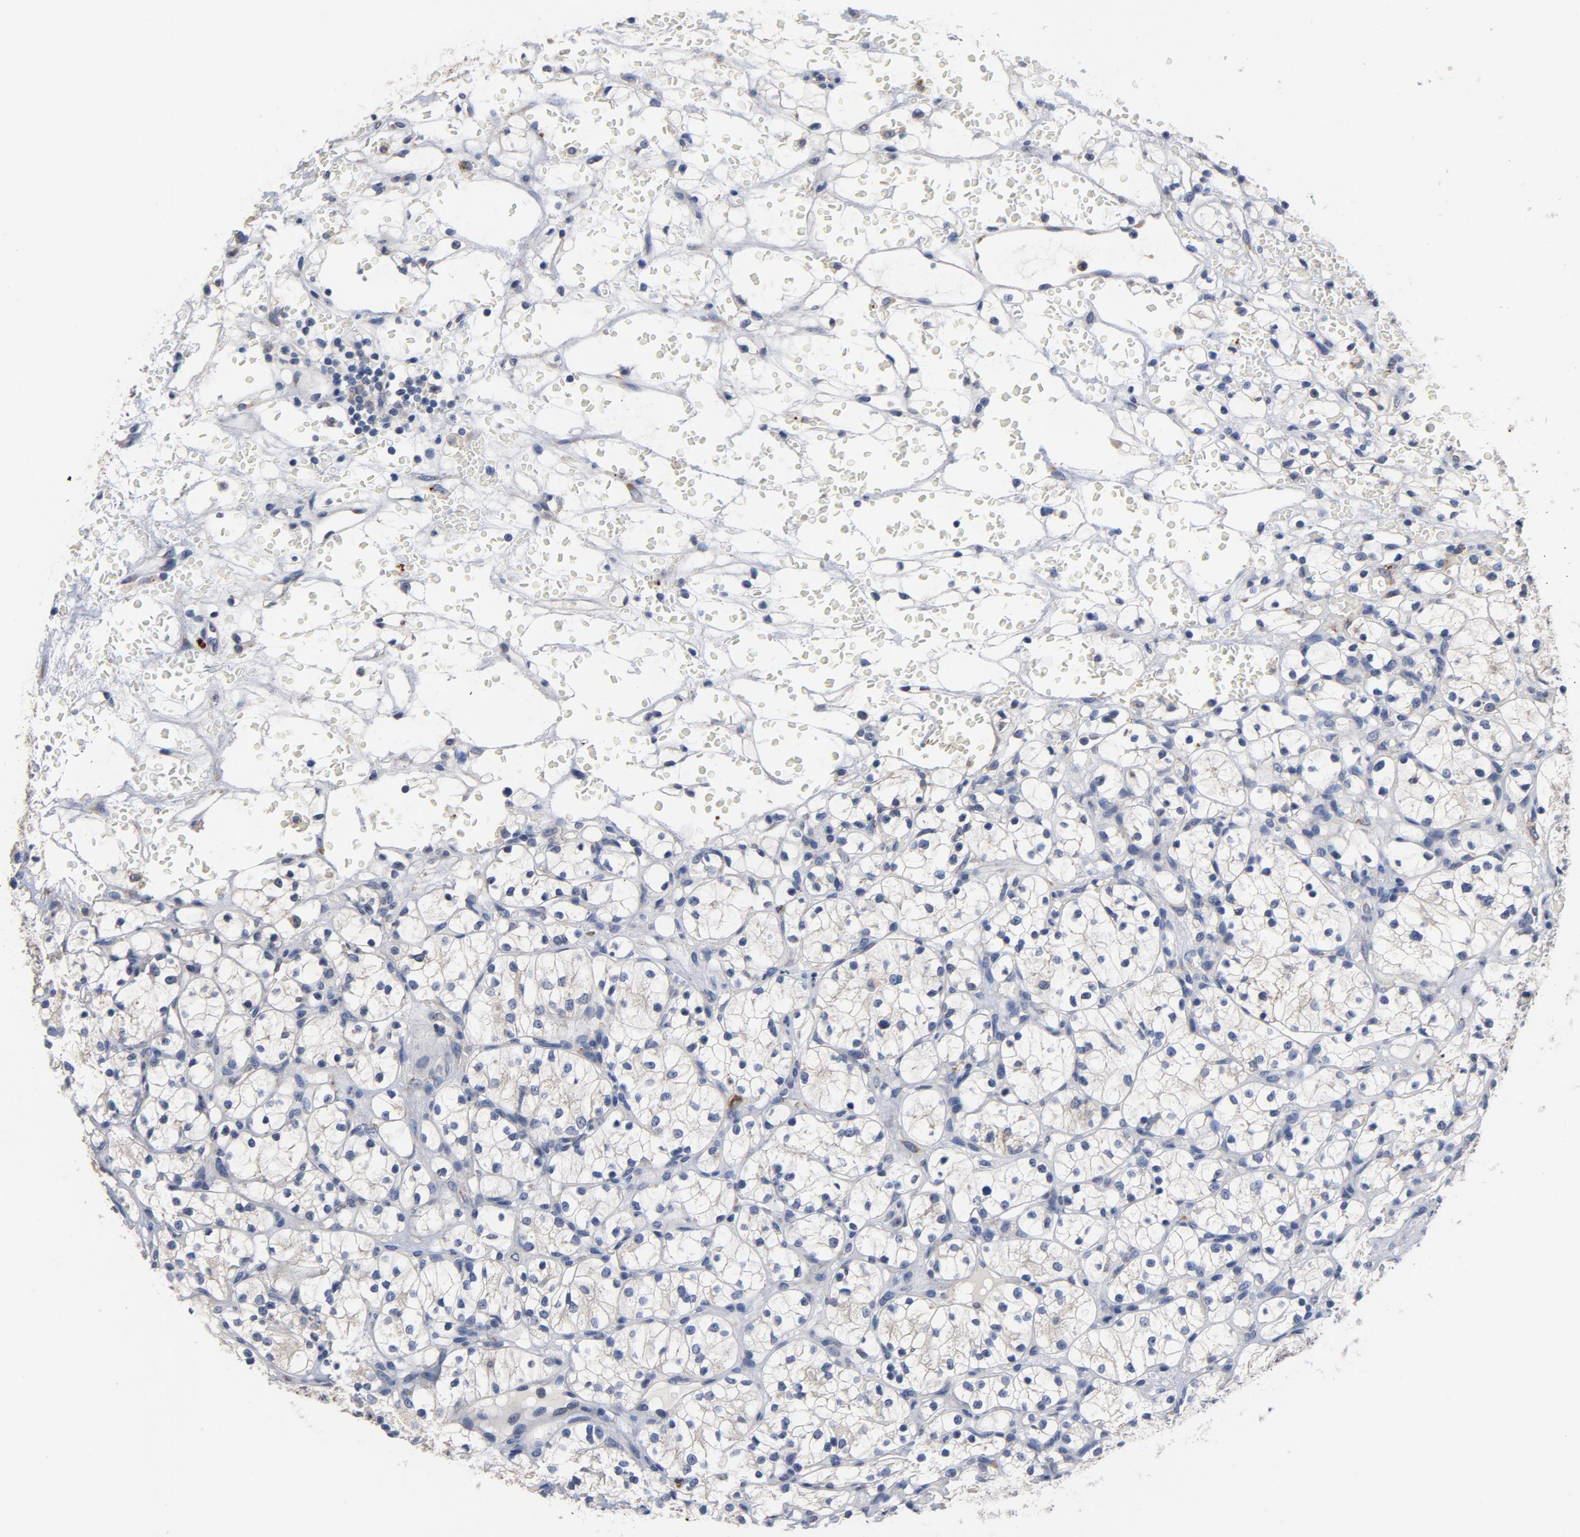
{"staining": {"intensity": "negative", "quantity": "none", "location": "none"}, "tissue": "renal cancer", "cell_type": "Tumor cells", "image_type": "cancer", "snomed": [{"axis": "morphology", "description": "Adenocarcinoma, NOS"}, {"axis": "topography", "description": "Kidney"}], "caption": "Immunohistochemistry (IHC) of renal adenocarcinoma shows no staining in tumor cells.", "gene": "TLR4", "patient": {"sex": "female", "age": 60}}